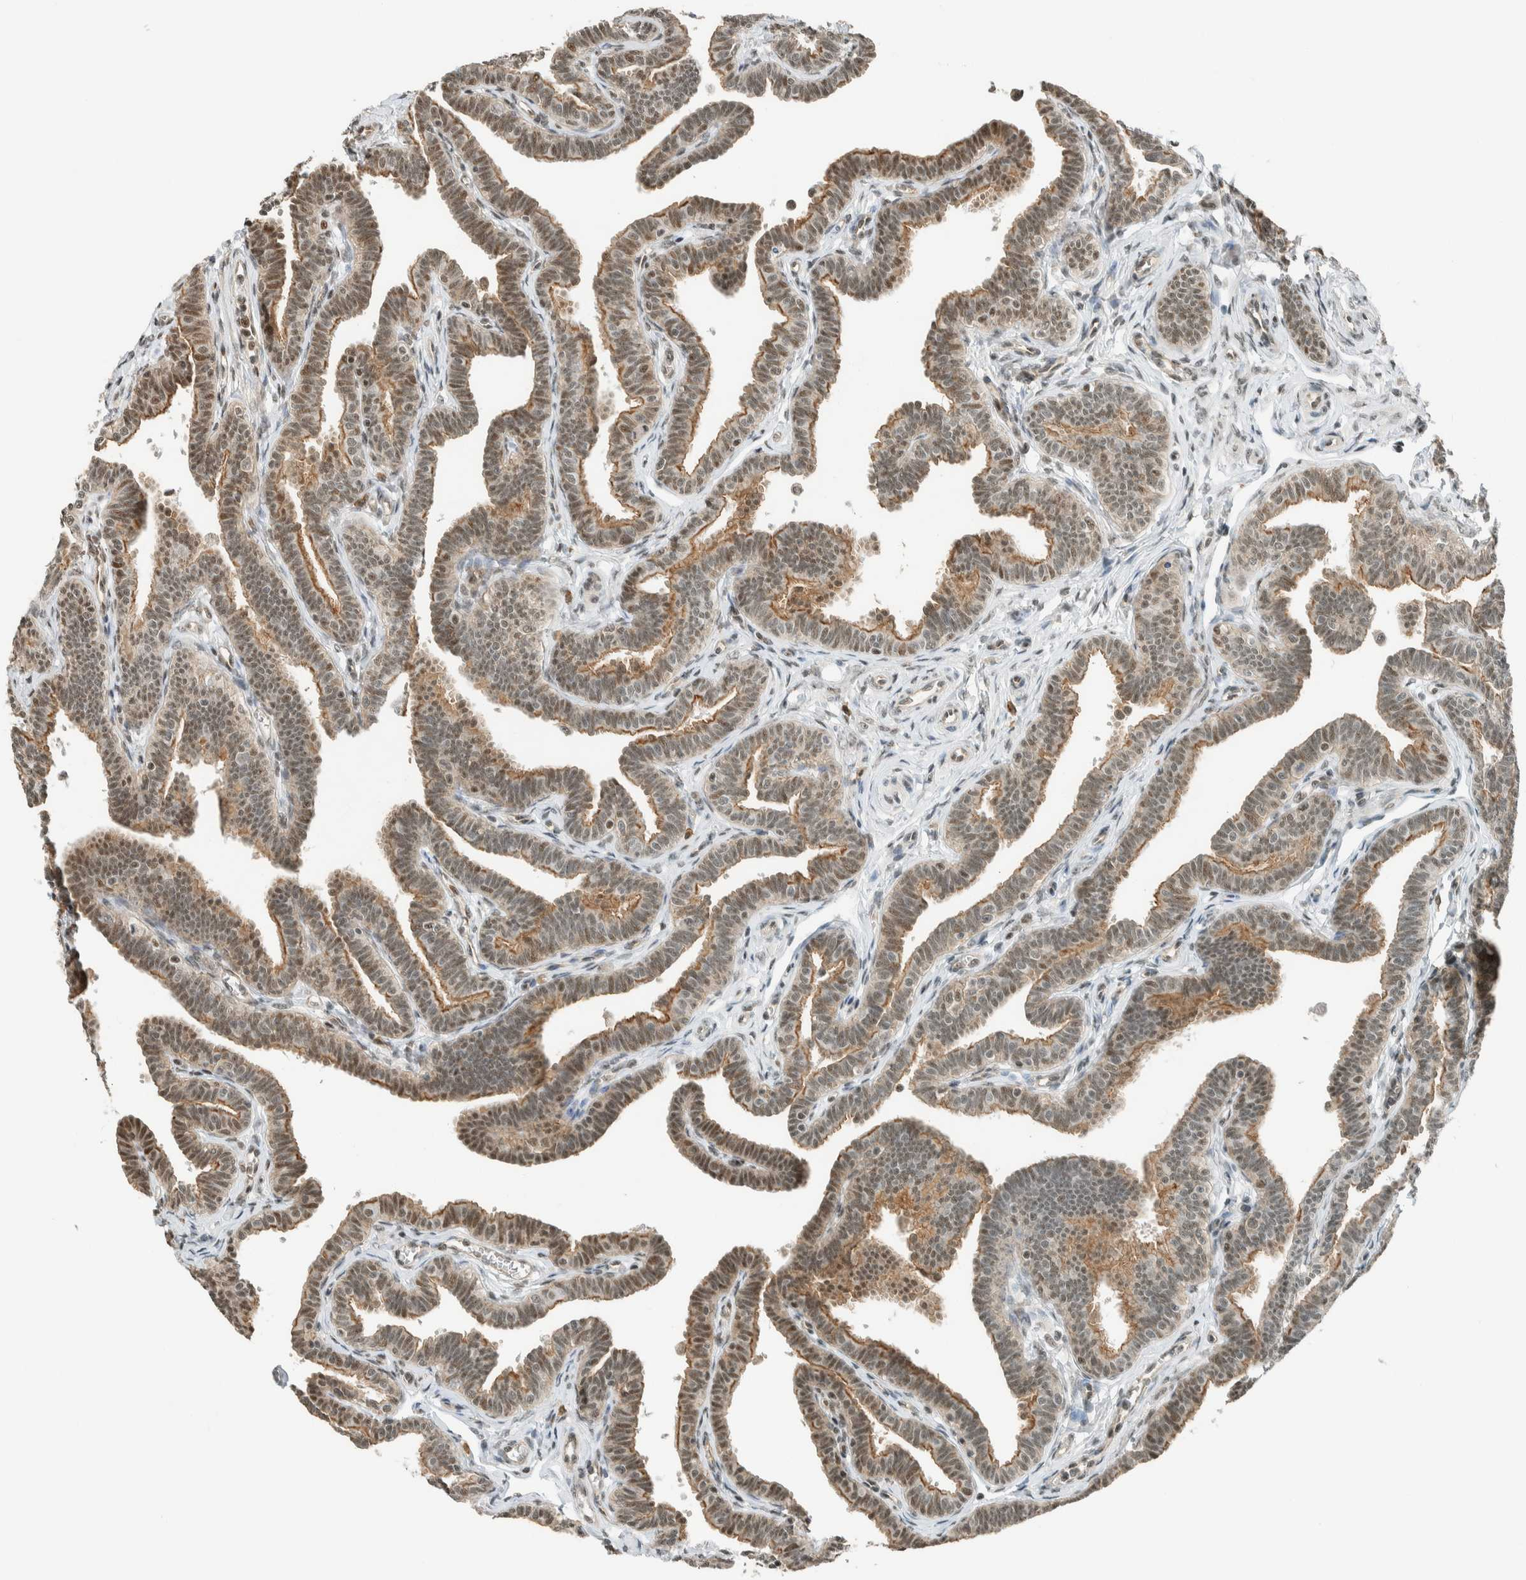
{"staining": {"intensity": "moderate", "quantity": ">75%", "location": "cytoplasmic/membranous,nuclear"}, "tissue": "fallopian tube", "cell_type": "Glandular cells", "image_type": "normal", "snomed": [{"axis": "morphology", "description": "Normal tissue, NOS"}, {"axis": "topography", "description": "Fallopian tube"}, {"axis": "topography", "description": "Ovary"}], "caption": "Moderate cytoplasmic/membranous,nuclear protein staining is appreciated in approximately >75% of glandular cells in fallopian tube. (IHC, brightfield microscopy, high magnification).", "gene": "NIBAN2", "patient": {"sex": "female", "age": 23}}